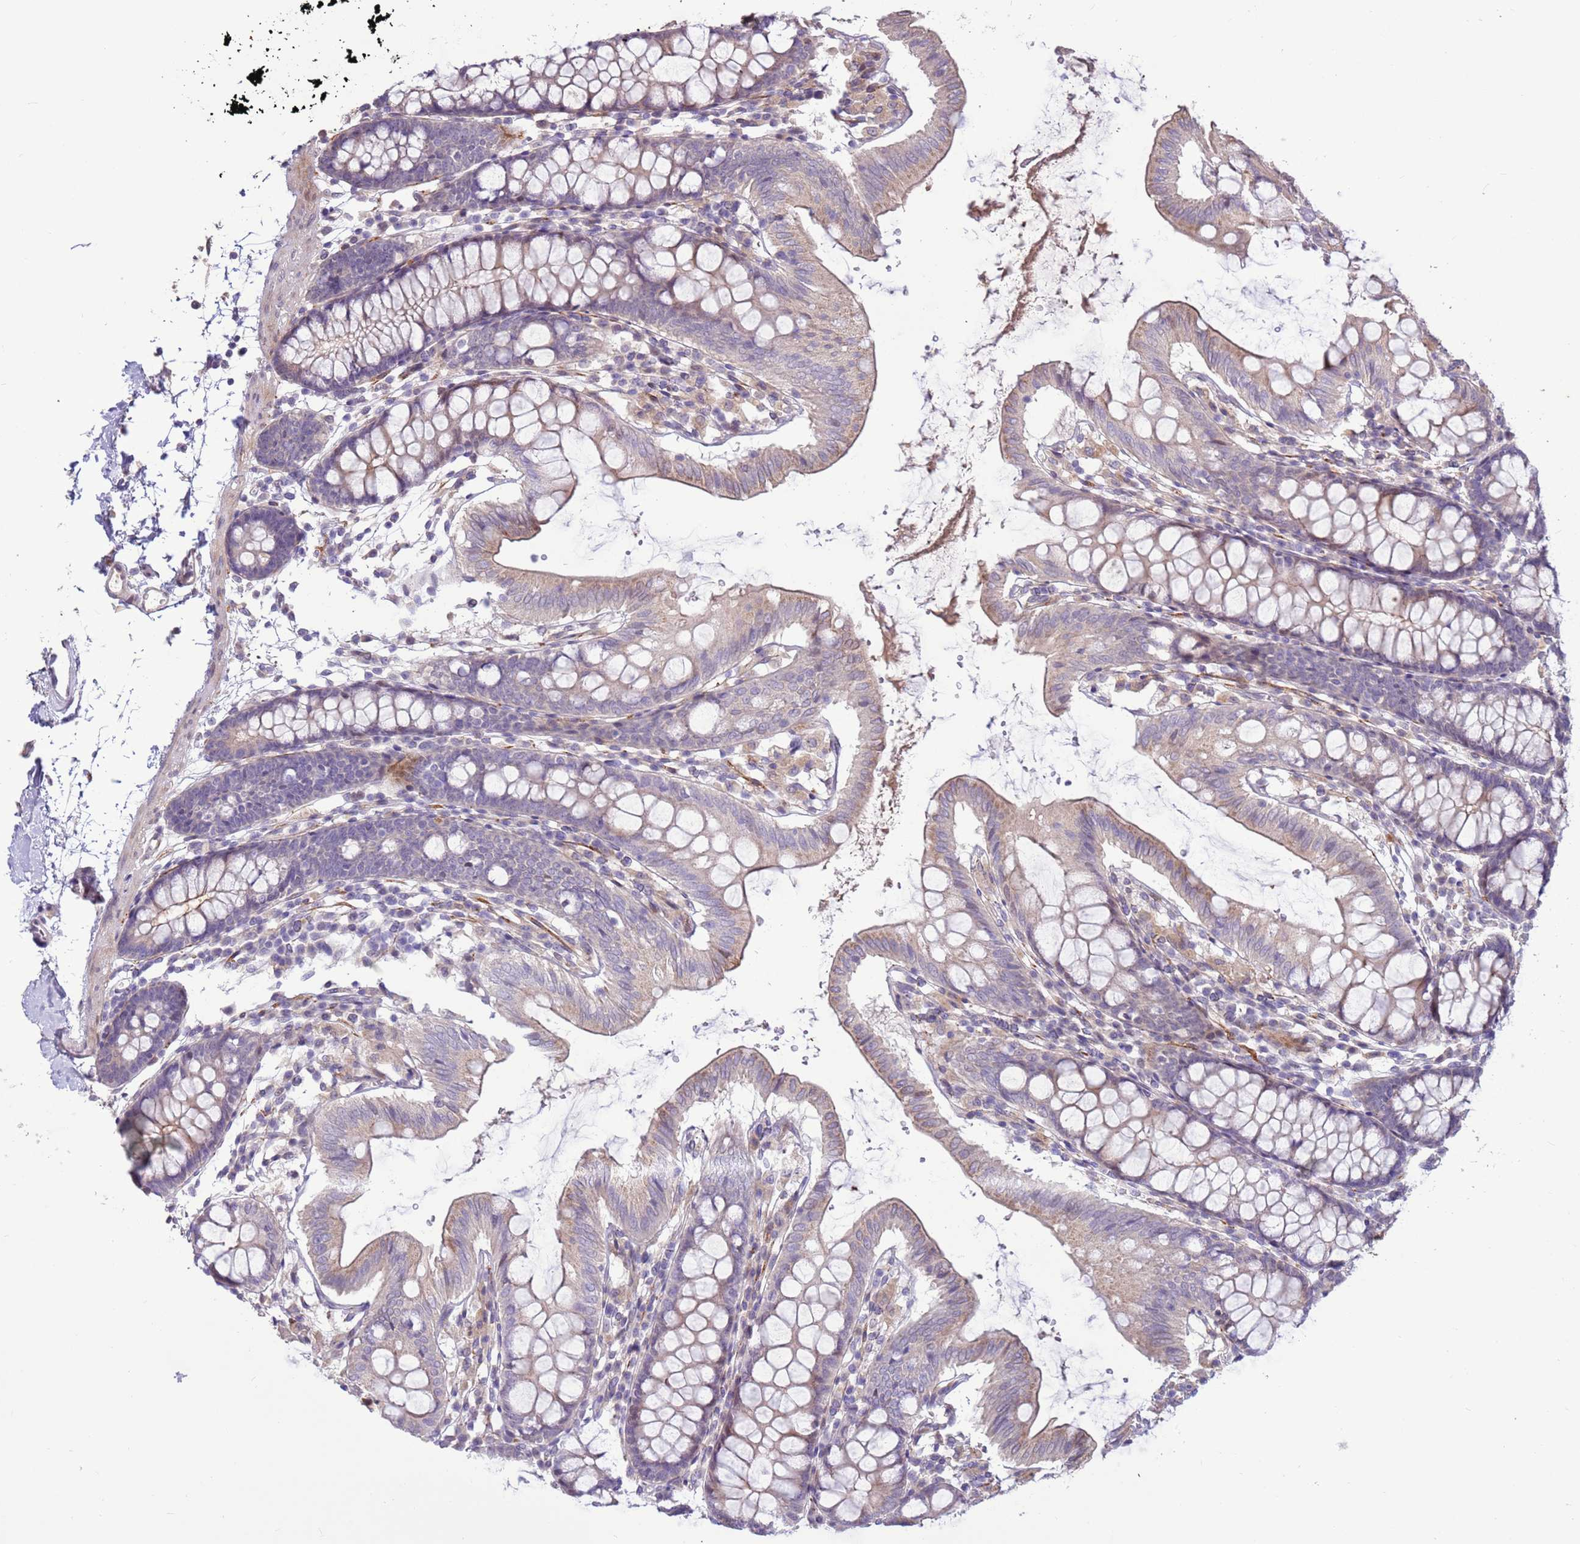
{"staining": {"intensity": "moderate", "quantity": "<25%", "location": "cytoplasmic/membranous"}, "tissue": "colon", "cell_type": "Endothelial cells", "image_type": "normal", "snomed": [{"axis": "morphology", "description": "Normal tissue, NOS"}, {"axis": "topography", "description": "Colon"}], "caption": "Immunohistochemistry (IHC) photomicrograph of benign colon: colon stained using immunohistochemistry (IHC) exhibits low levels of moderate protein expression localized specifically in the cytoplasmic/membranous of endothelial cells, appearing as a cytoplasmic/membranous brown color.", "gene": "LGI4", "patient": {"sex": "male", "age": 75}}